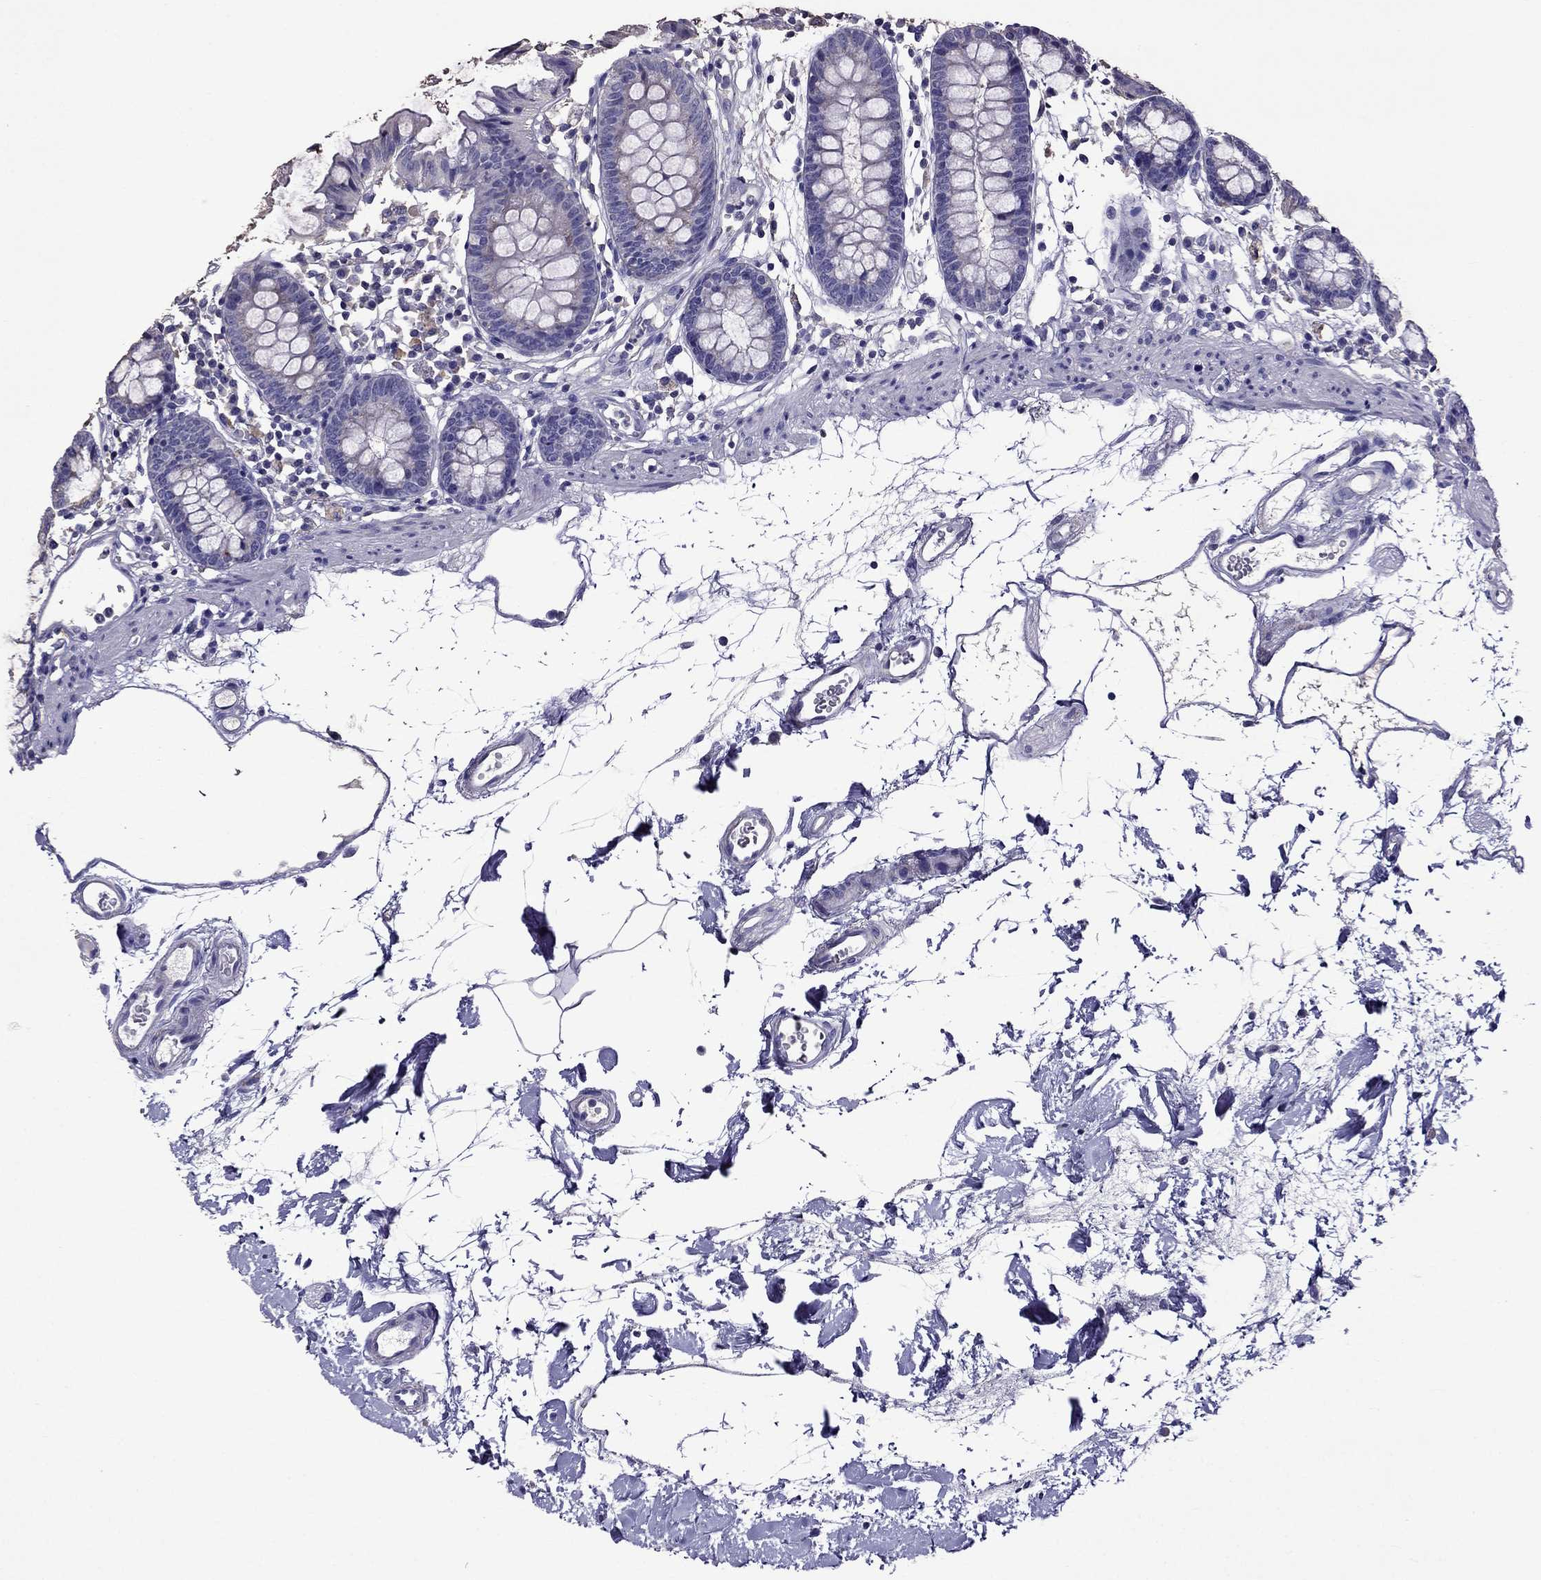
{"staining": {"intensity": "negative", "quantity": "none", "location": "none"}, "tissue": "colon", "cell_type": "Endothelial cells", "image_type": "normal", "snomed": [{"axis": "morphology", "description": "Normal tissue, NOS"}, {"axis": "topography", "description": "Colon"}], "caption": "Endothelial cells show no significant protein staining in normal colon. (IHC, brightfield microscopy, high magnification).", "gene": "NKX3", "patient": {"sex": "female", "age": 84}}